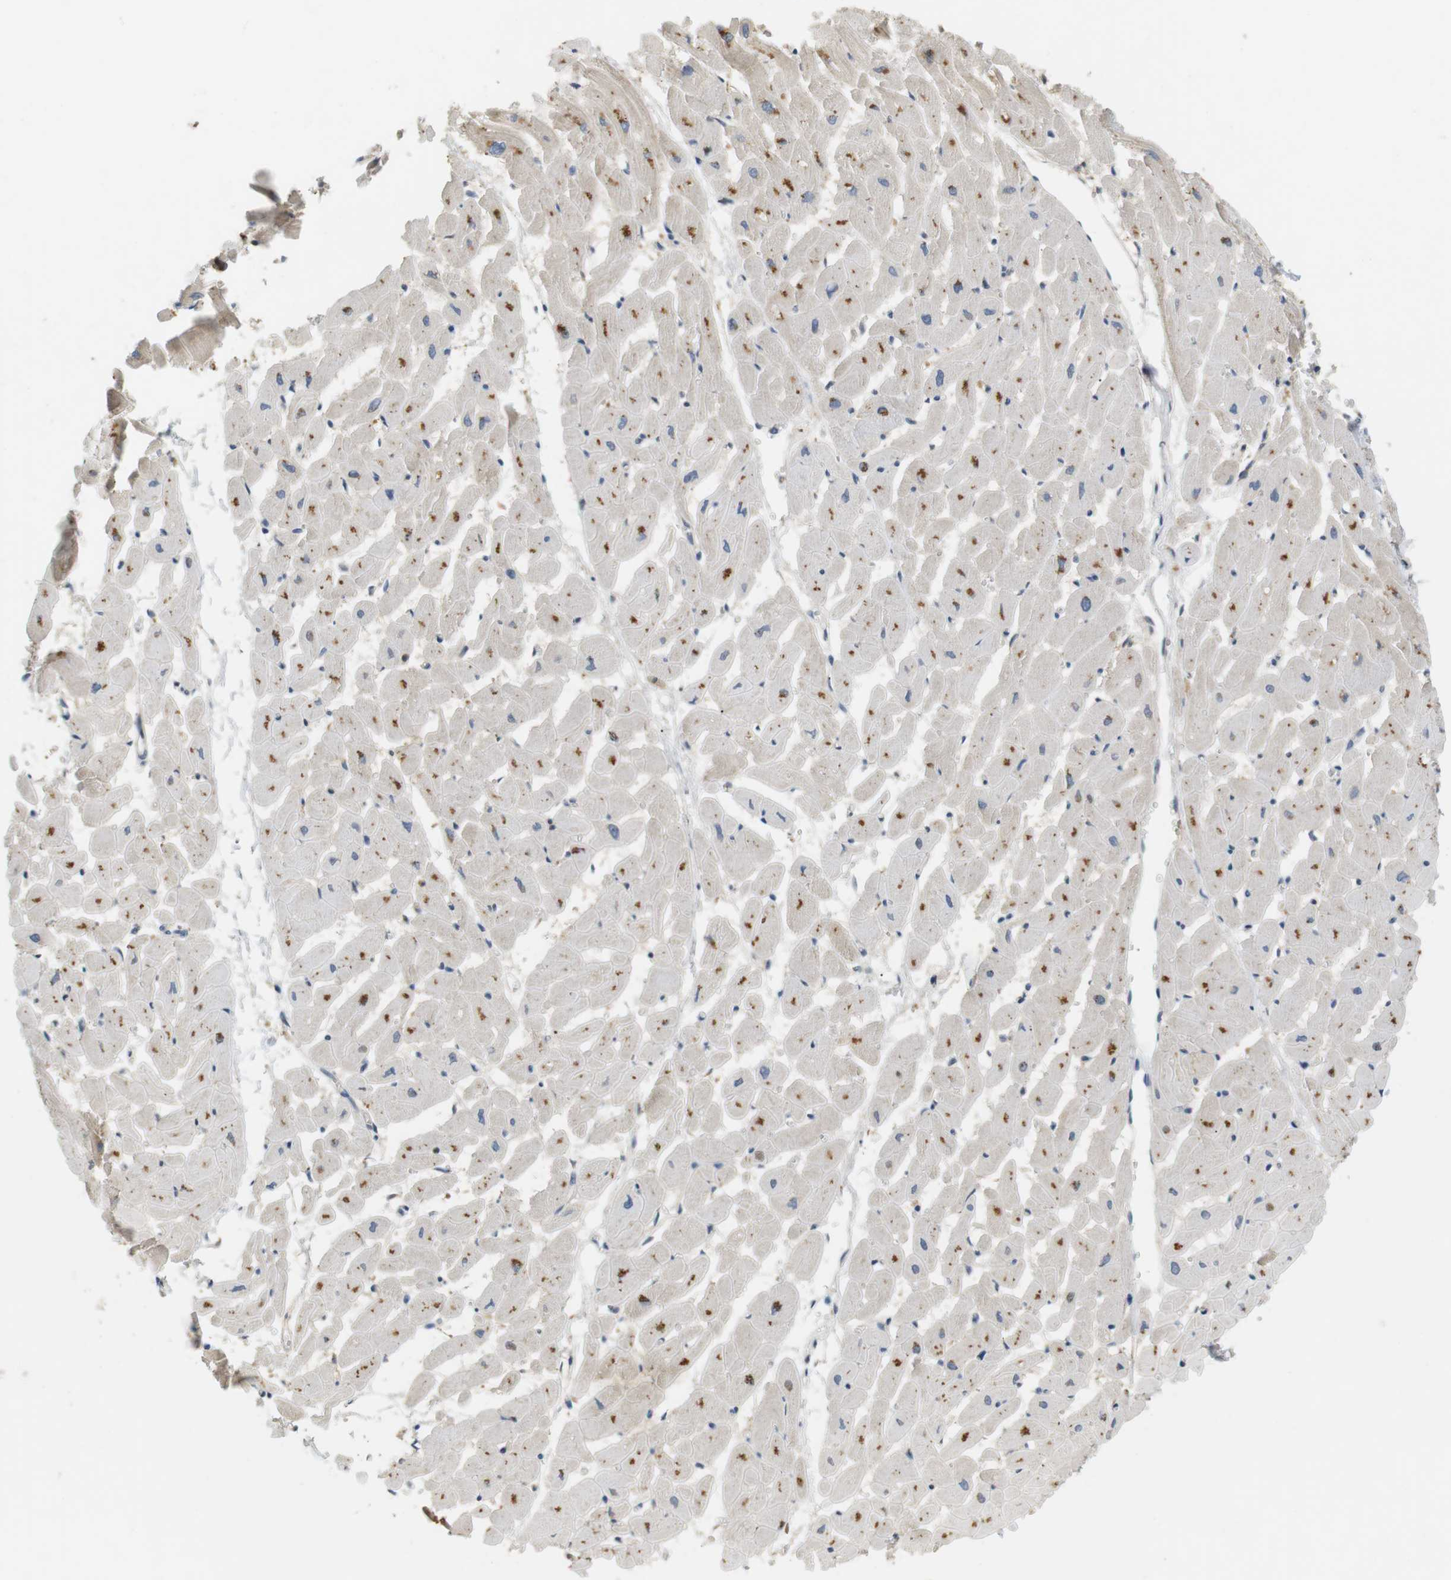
{"staining": {"intensity": "moderate", "quantity": "25%-75%", "location": "cytoplasmic/membranous"}, "tissue": "heart muscle", "cell_type": "Cardiomyocytes", "image_type": "normal", "snomed": [{"axis": "morphology", "description": "Normal tissue, NOS"}, {"axis": "topography", "description": "Heart"}], "caption": "The image displays a brown stain indicating the presence of a protein in the cytoplasmic/membranous of cardiomyocytes in heart muscle. The staining is performed using DAB brown chromogen to label protein expression. The nuclei are counter-stained blue using hematoxylin.", "gene": "P2RY1", "patient": {"sex": "female", "age": 19}}